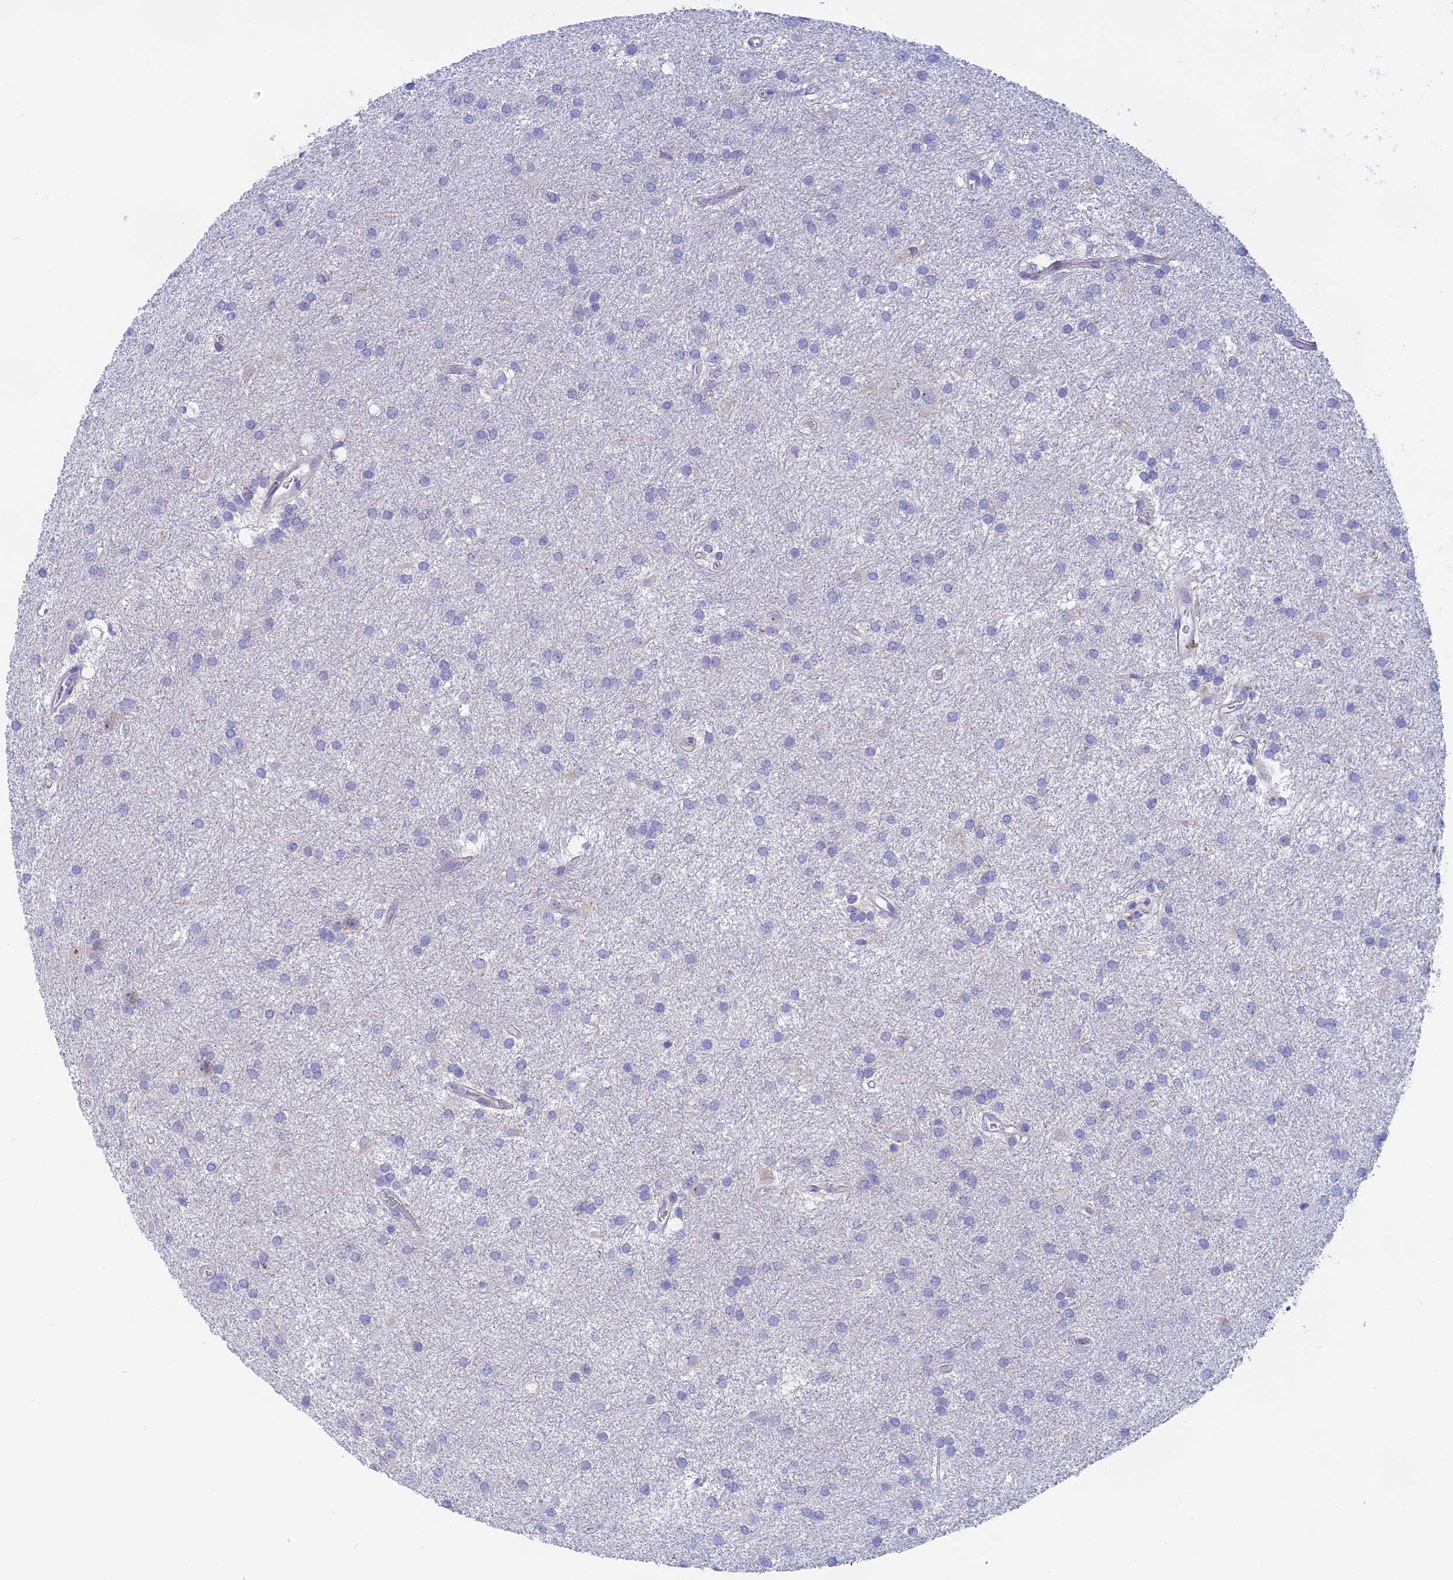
{"staining": {"intensity": "negative", "quantity": "none", "location": "none"}, "tissue": "glioma", "cell_type": "Tumor cells", "image_type": "cancer", "snomed": [{"axis": "morphology", "description": "Glioma, malignant, Low grade"}, {"axis": "topography", "description": "Brain"}], "caption": "The micrograph reveals no staining of tumor cells in malignant glioma (low-grade).", "gene": "GLB1L", "patient": {"sex": "male", "age": 66}}